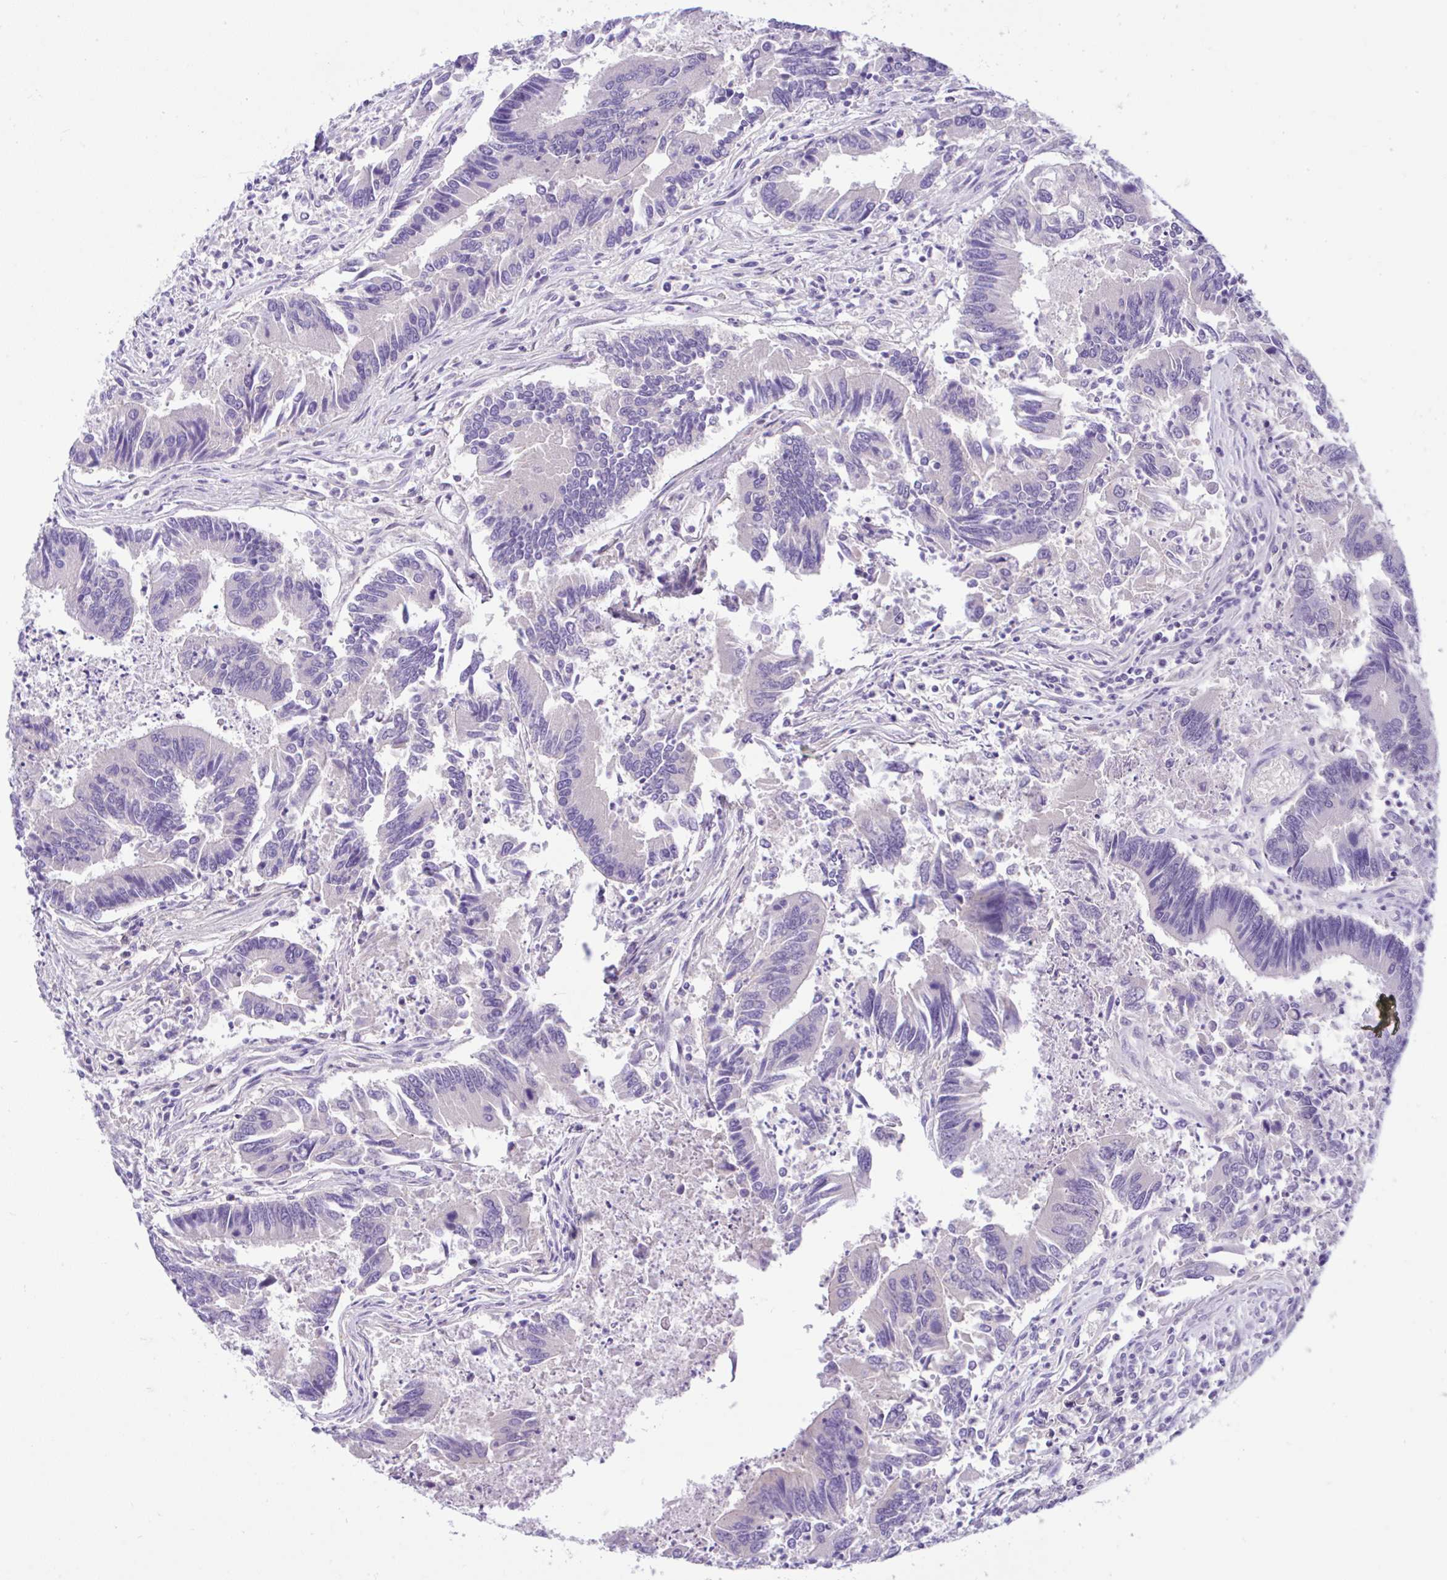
{"staining": {"intensity": "negative", "quantity": "none", "location": "none"}, "tissue": "colorectal cancer", "cell_type": "Tumor cells", "image_type": "cancer", "snomed": [{"axis": "morphology", "description": "Adenocarcinoma, NOS"}, {"axis": "topography", "description": "Colon"}], "caption": "An immunohistochemistry (IHC) histopathology image of colorectal adenocarcinoma is shown. There is no staining in tumor cells of colorectal adenocarcinoma. (DAB (3,3'-diaminobenzidine) immunohistochemistry (IHC), high magnification).", "gene": "ANO4", "patient": {"sex": "female", "age": 67}}